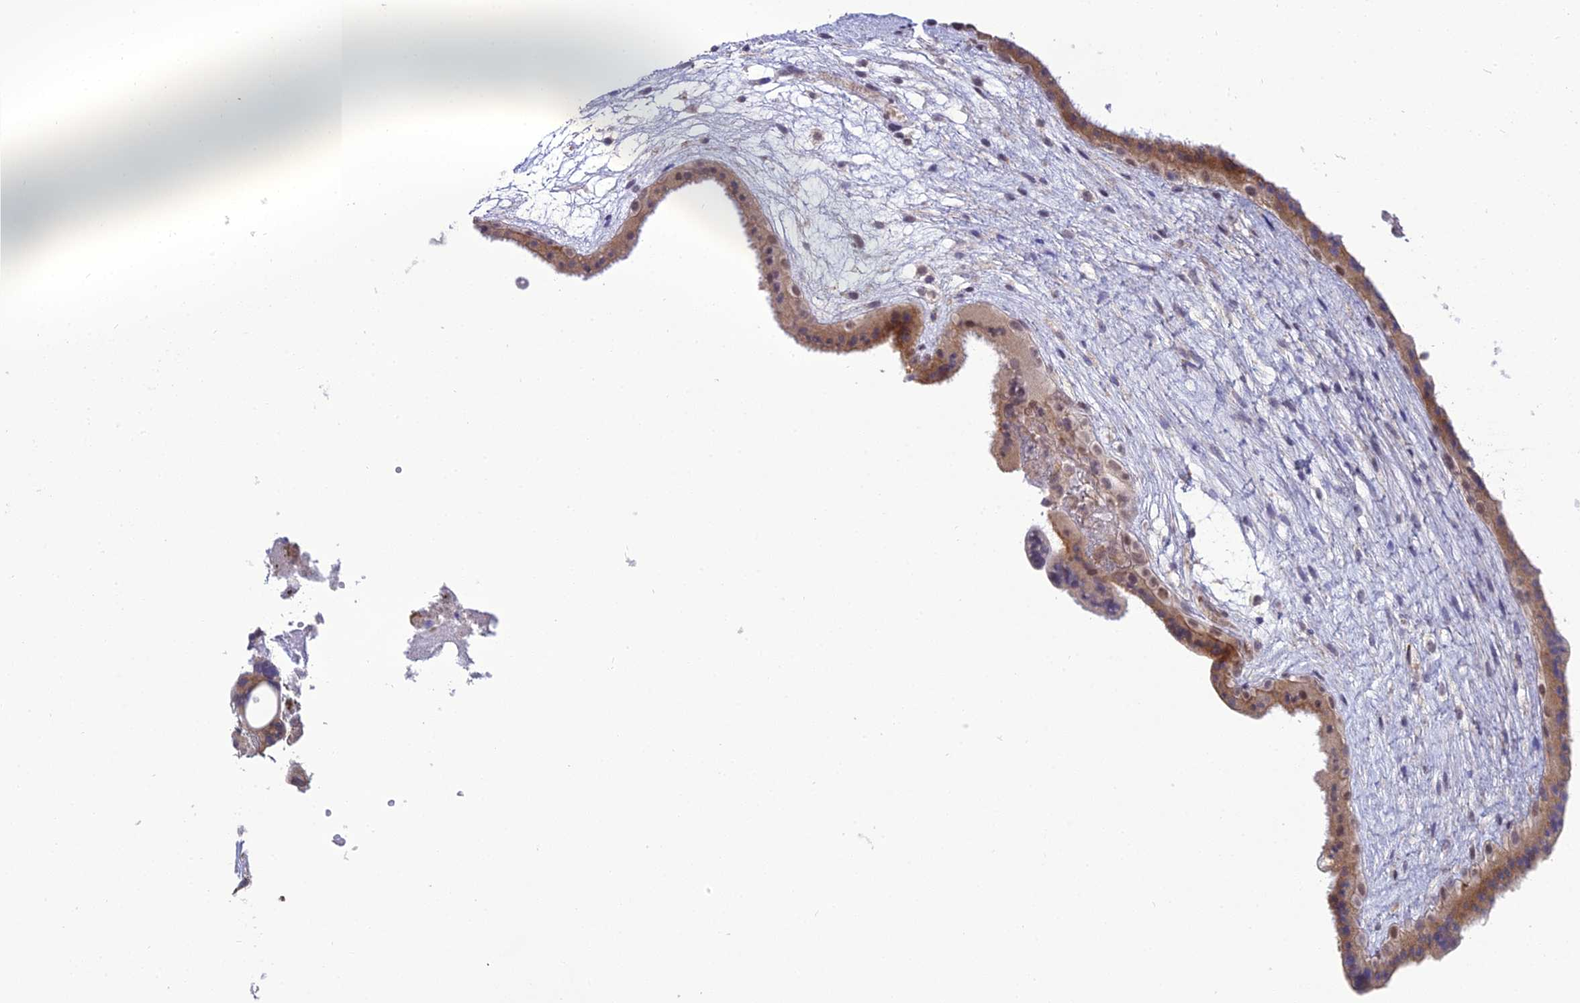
{"staining": {"intensity": "moderate", "quantity": "25%-75%", "location": "cytoplasmic/membranous"}, "tissue": "fallopian tube", "cell_type": "Glandular cells", "image_type": "normal", "snomed": [{"axis": "morphology", "description": "Normal tissue, NOS"}, {"axis": "topography", "description": "Fallopian tube"}, {"axis": "topography", "description": "Placenta"}], "caption": "High-magnification brightfield microscopy of unremarkable fallopian tube stained with DAB (brown) and counterstained with hematoxylin (blue). glandular cells exhibit moderate cytoplasmic/membranous positivity is identified in approximately25%-75% of cells.", "gene": "TROAP", "patient": {"sex": "female", "age": 34}}